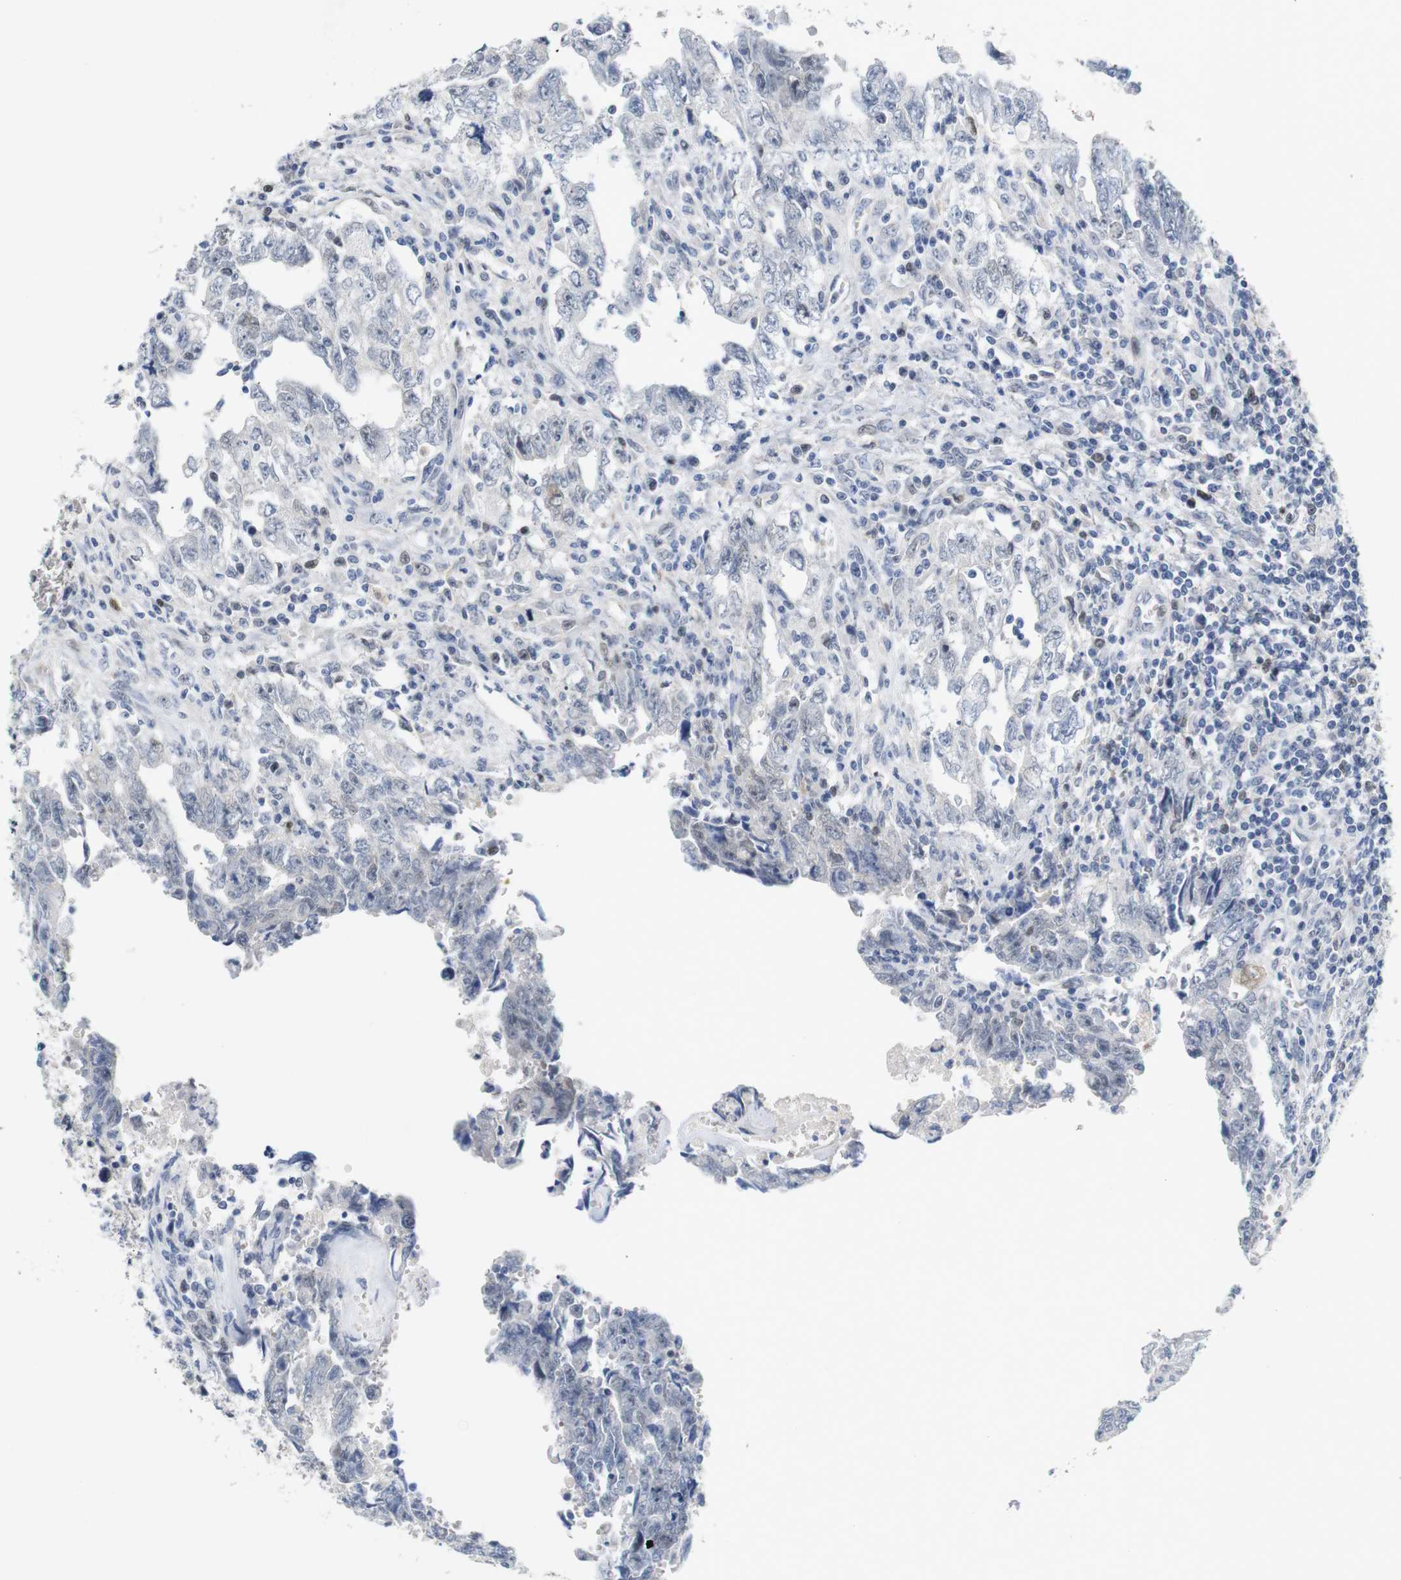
{"staining": {"intensity": "negative", "quantity": "none", "location": "none"}, "tissue": "testis cancer", "cell_type": "Tumor cells", "image_type": "cancer", "snomed": [{"axis": "morphology", "description": "Carcinoma, Embryonal, NOS"}, {"axis": "topography", "description": "Testis"}], "caption": "This is an IHC image of embryonal carcinoma (testis). There is no staining in tumor cells.", "gene": "CDK2", "patient": {"sex": "male", "age": 28}}